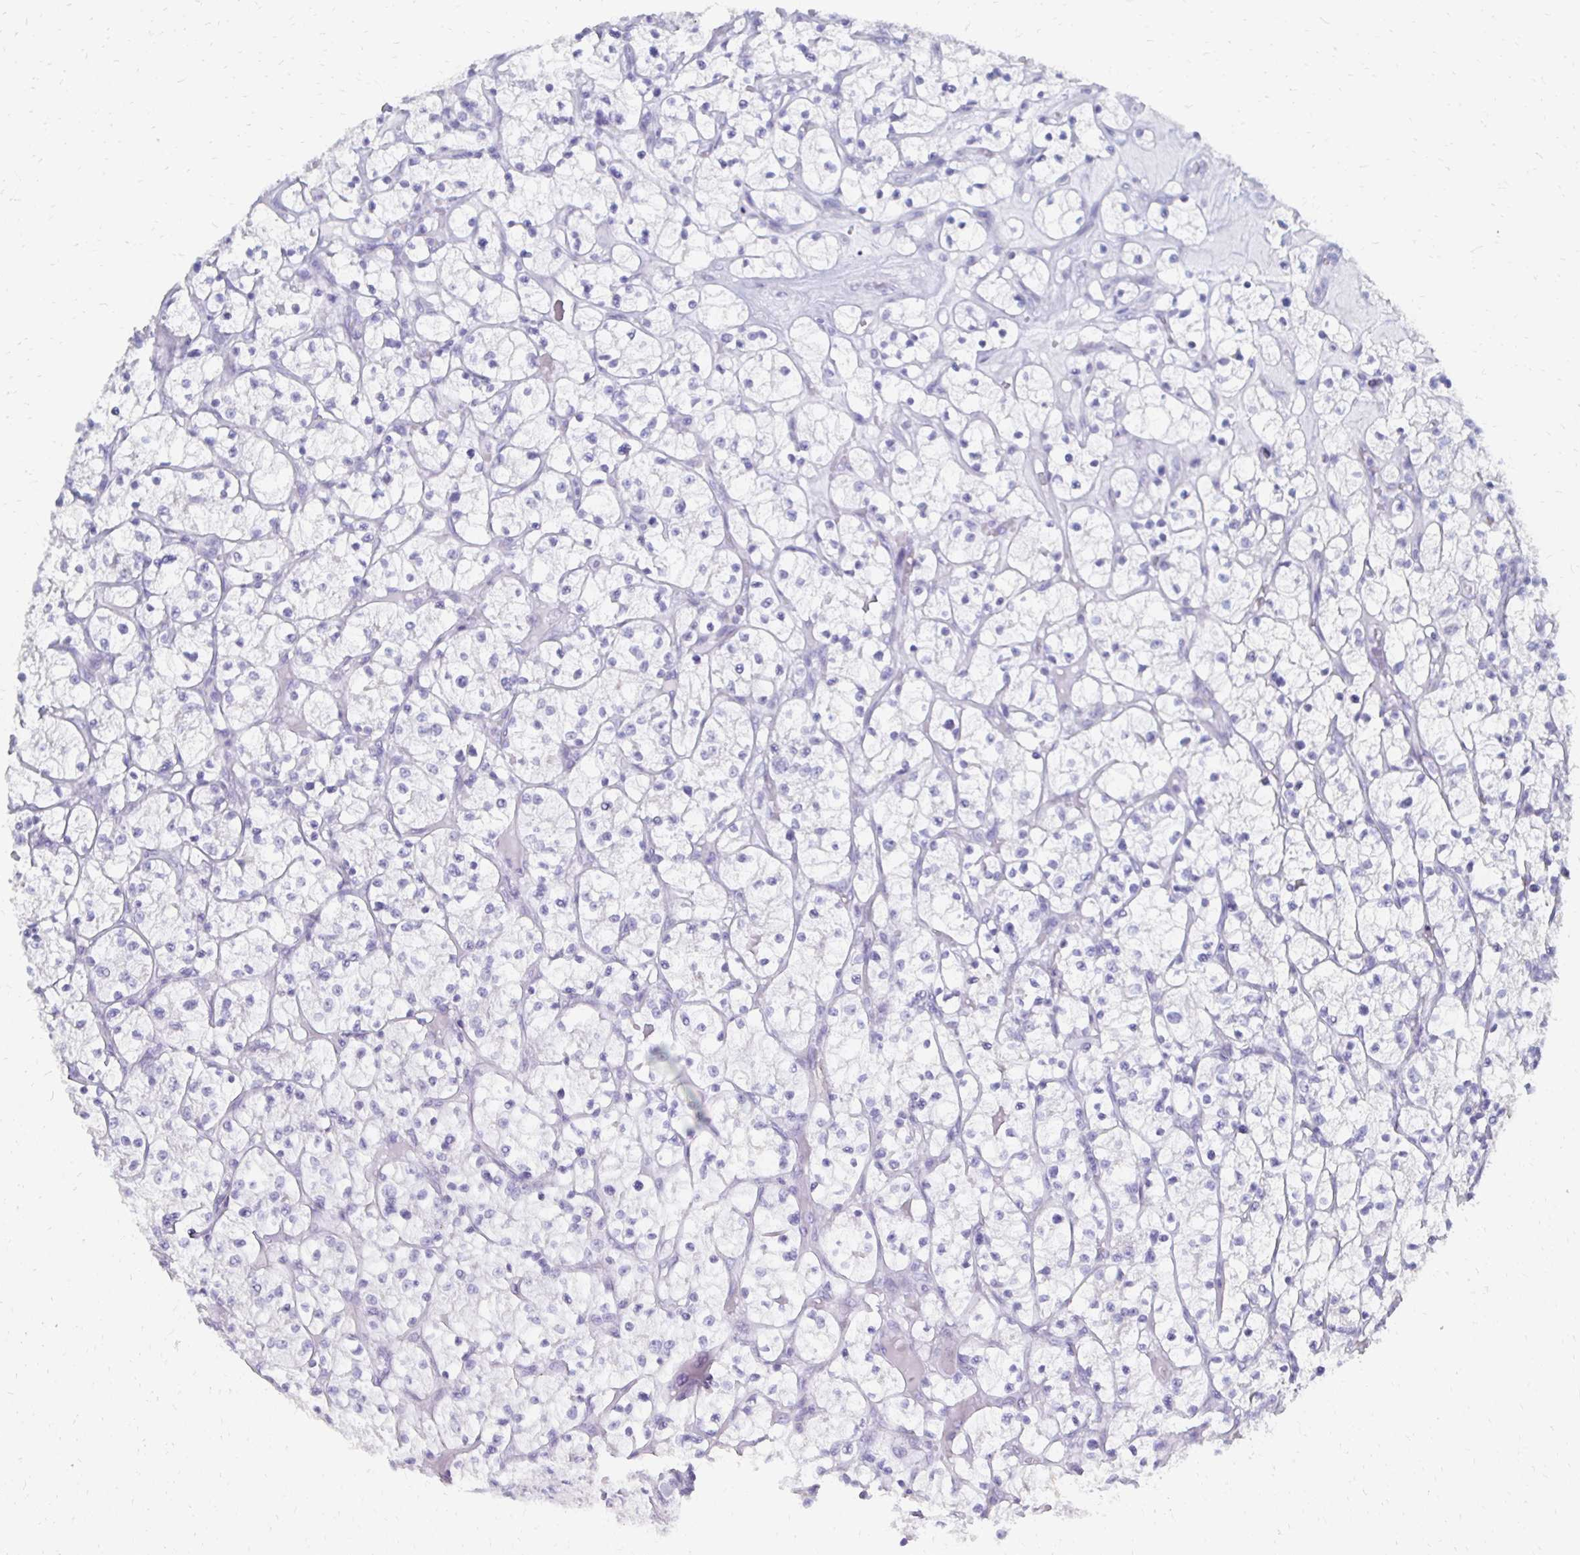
{"staining": {"intensity": "negative", "quantity": "none", "location": "none"}, "tissue": "renal cancer", "cell_type": "Tumor cells", "image_type": "cancer", "snomed": [{"axis": "morphology", "description": "Adenocarcinoma, NOS"}, {"axis": "topography", "description": "Kidney"}], "caption": "A micrograph of renal cancer (adenocarcinoma) stained for a protein demonstrates no brown staining in tumor cells. (DAB (3,3'-diaminobenzidine) IHC visualized using brightfield microscopy, high magnification).", "gene": "SYCP3", "patient": {"sex": "female", "age": 64}}